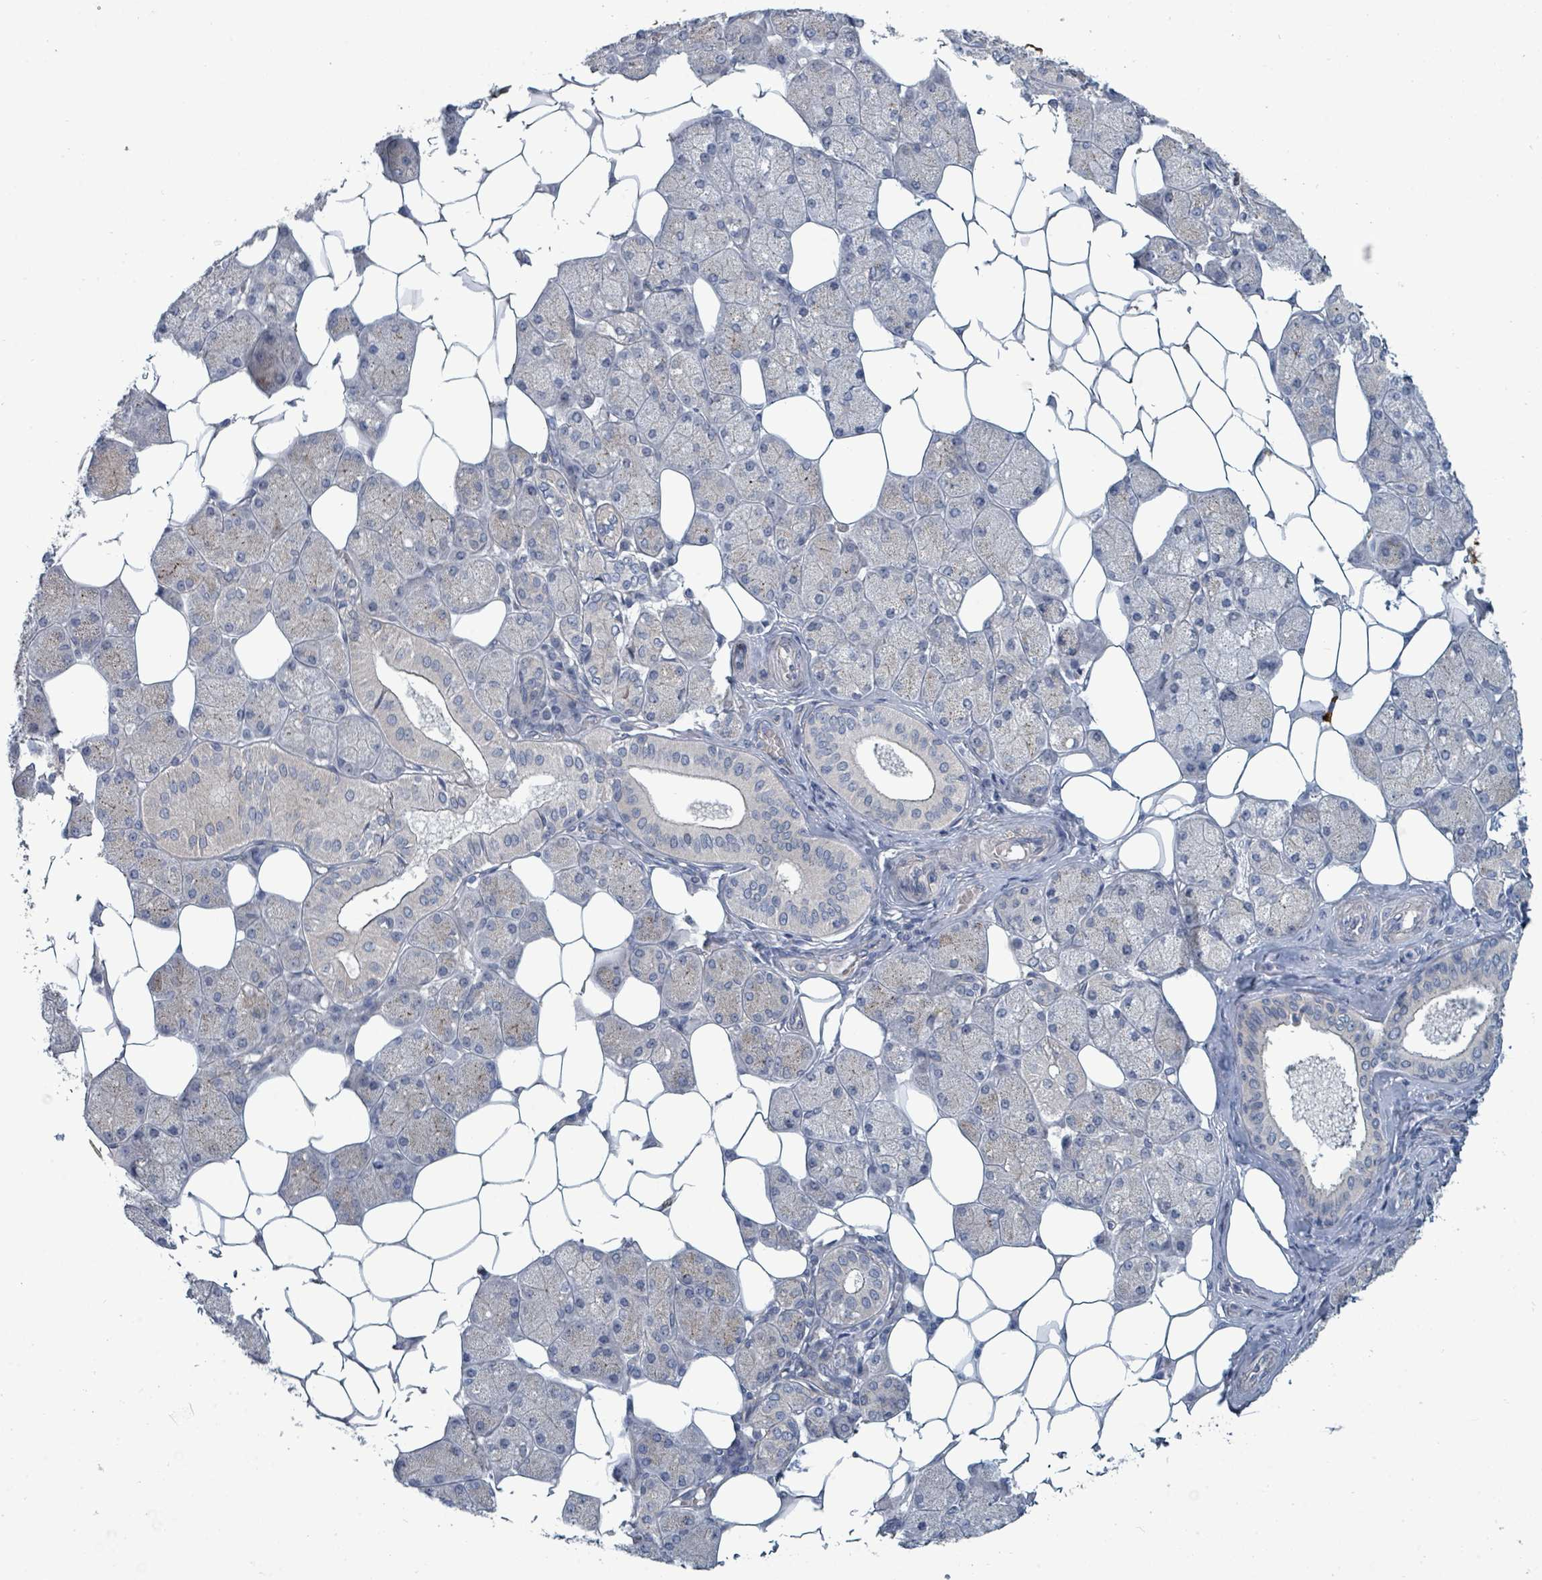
{"staining": {"intensity": "moderate", "quantity": "<25%", "location": "cytoplasmic/membranous"}, "tissue": "salivary gland", "cell_type": "Glandular cells", "image_type": "normal", "snomed": [{"axis": "morphology", "description": "Squamous cell carcinoma, NOS"}, {"axis": "topography", "description": "Skin"}, {"axis": "topography", "description": "Head-Neck"}], "caption": "Protein analysis of normal salivary gland demonstrates moderate cytoplasmic/membranous positivity in about <25% of glandular cells.", "gene": "TRDMT1", "patient": {"sex": "male", "age": 80}}